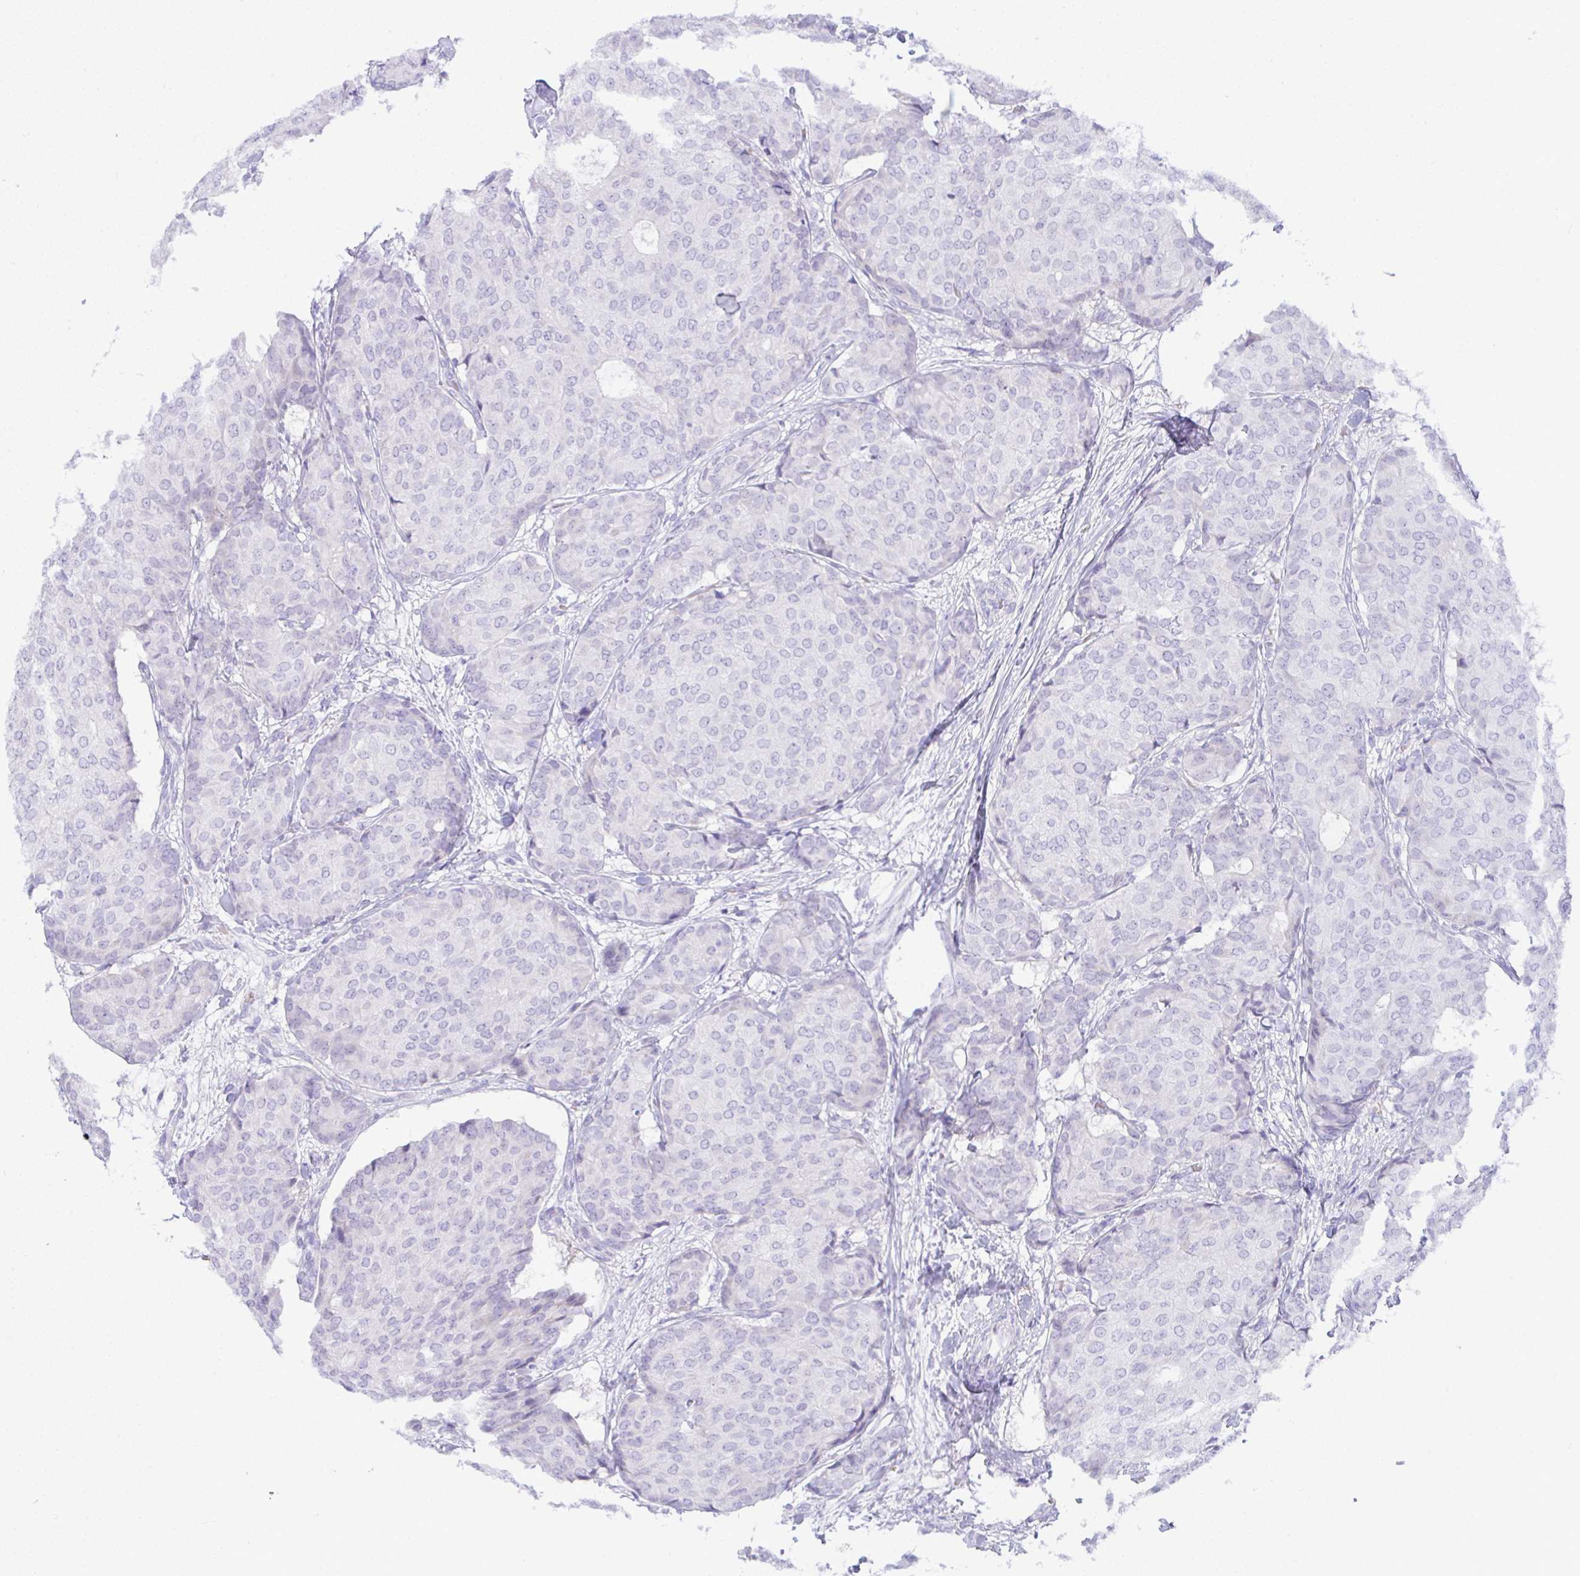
{"staining": {"intensity": "negative", "quantity": "none", "location": "none"}, "tissue": "breast cancer", "cell_type": "Tumor cells", "image_type": "cancer", "snomed": [{"axis": "morphology", "description": "Duct carcinoma"}, {"axis": "topography", "description": "Breast"}], "caption": "Micrograph shows no protein expression in tumor cells of breast cancer tissue.", "gene": "SEL1L2", "patient": {"sex": "female", "age": 75}}